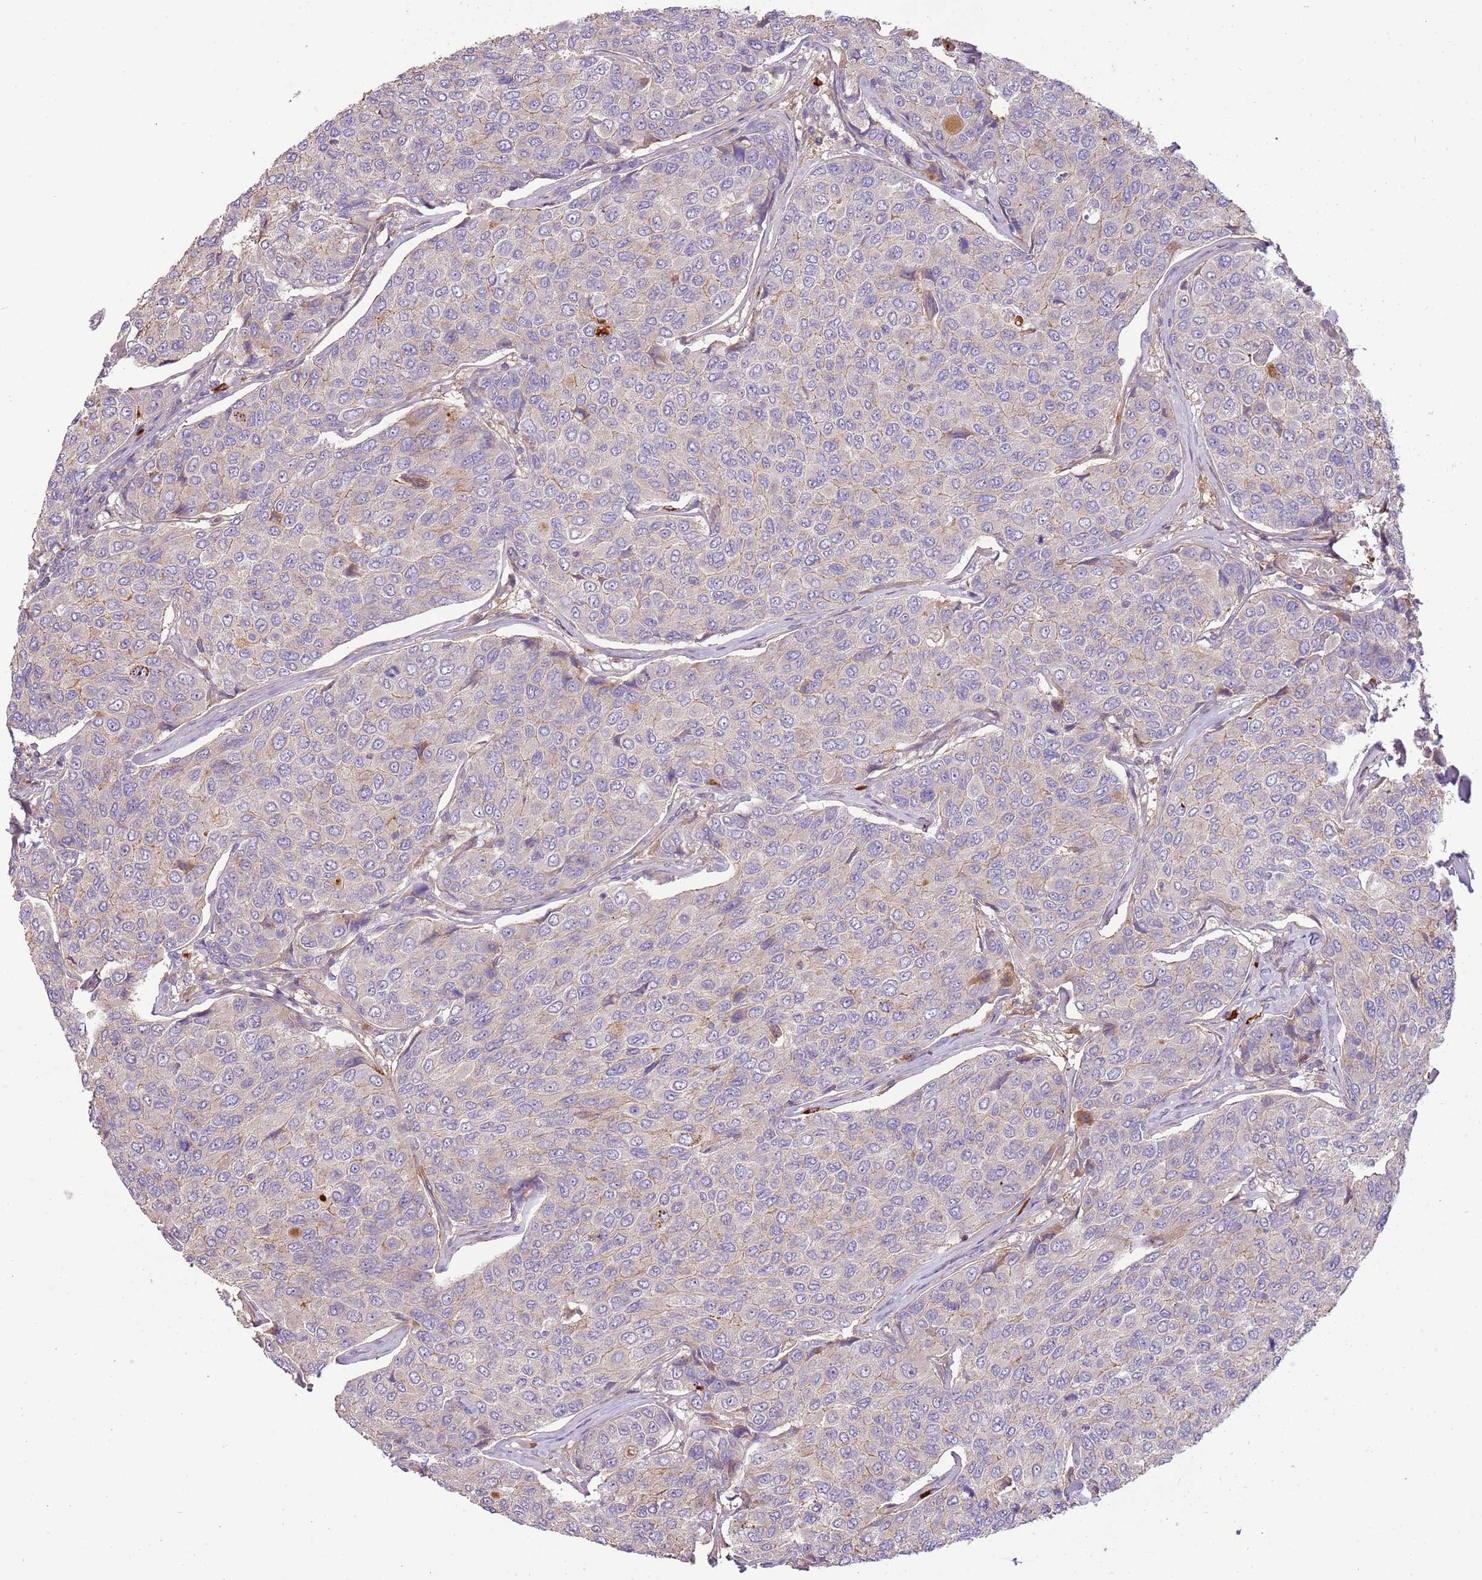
{"staining": {"intensity": "negative", "quantity": "none", "location": "none"}, "tissue": "breast cancer", "cell_type": "Tumor cells", "image_type": "cancer", "snomed": [{"axis": "morphology", "description": "Duct carcinoma"}, {"axis": "topography", "description": "Breast"}], "caption": "Tumor cells show no significant protein staining in breast infiltrating ductal carcinoma.", "gene": "RNF128", "patient": {"sex": "female", "age": 55}}